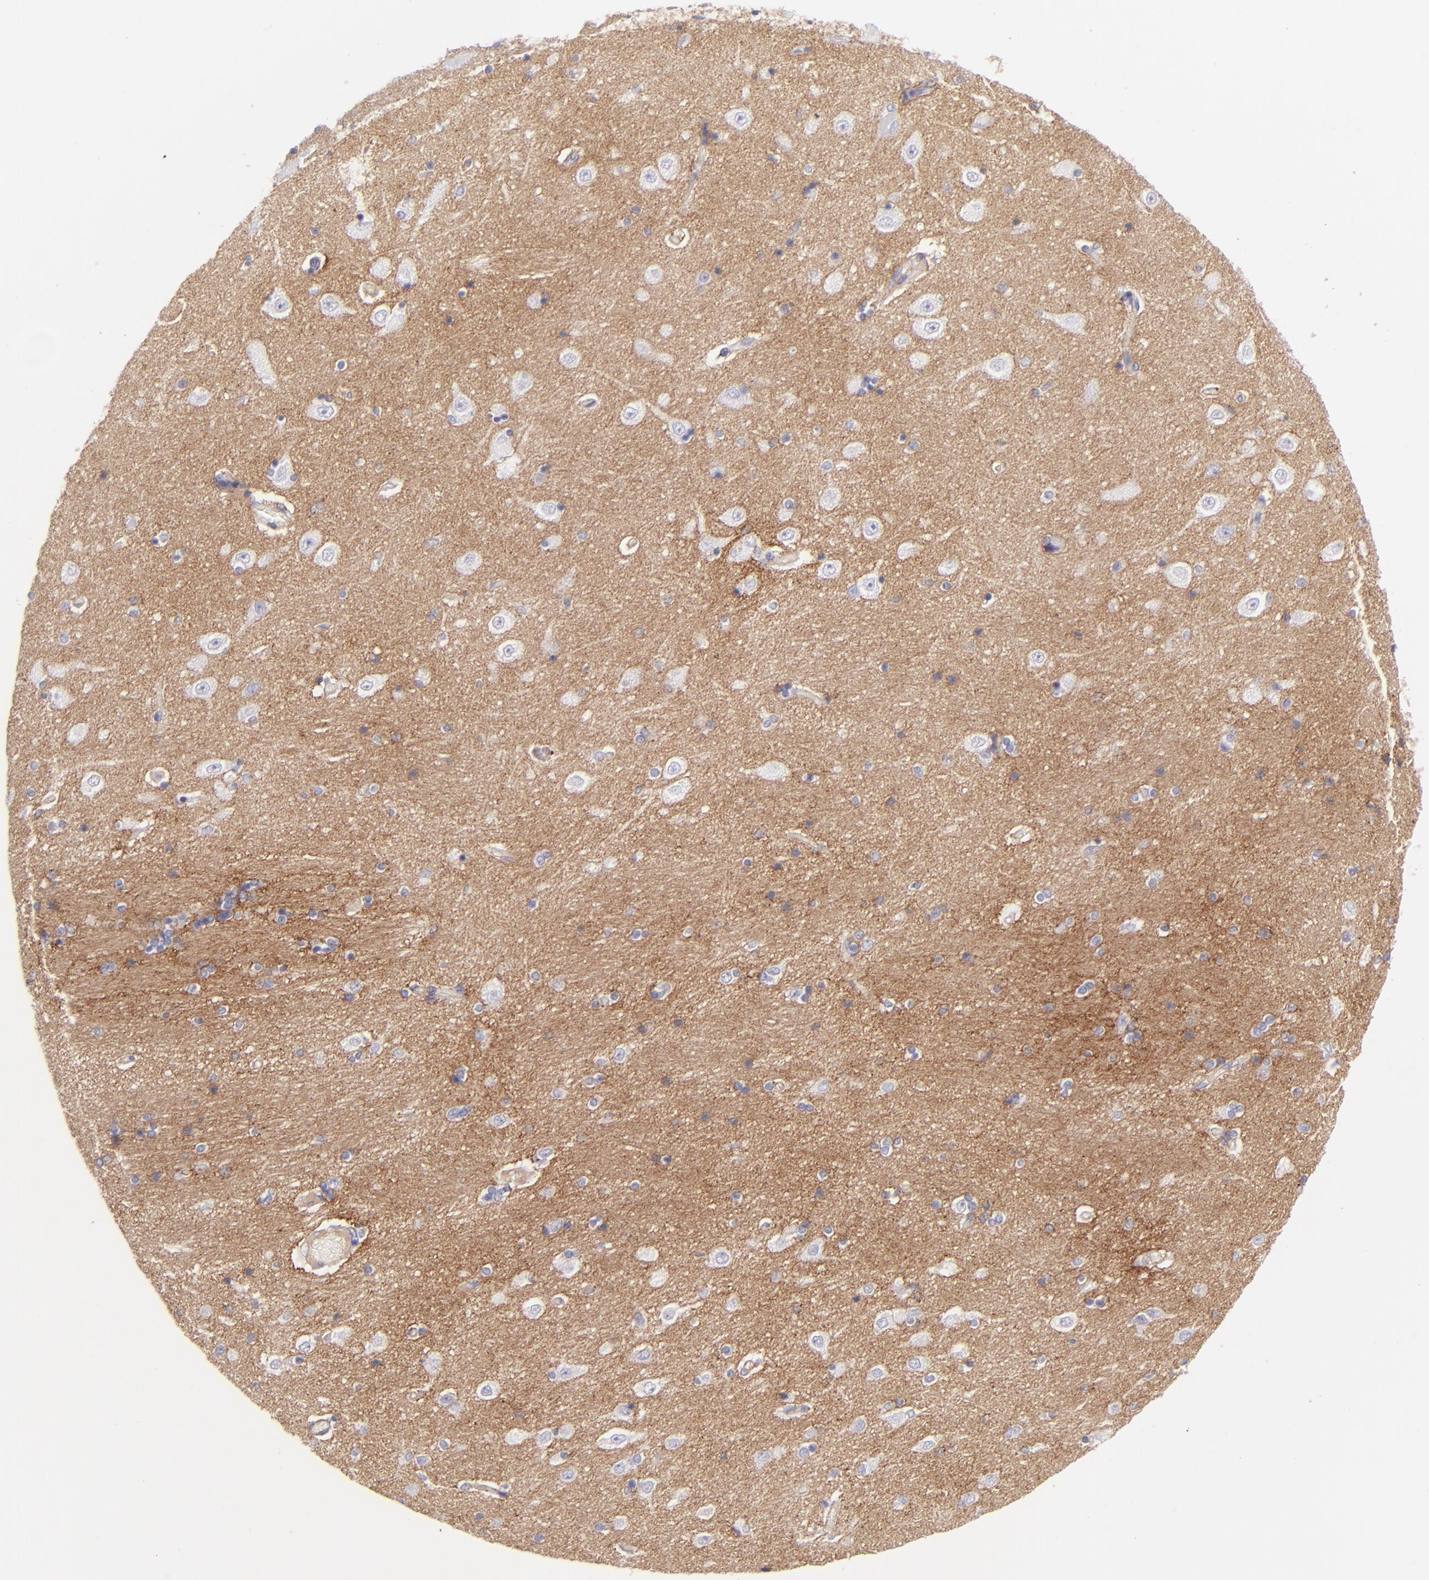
{"staining": {"intensity": "negative", "quantity": "none", "location": "none"}, "tissue": "hippocampus", "cell_type": "Glial cells", "image_type": "normal", "snomed": [{"axis": "morphology", "description": "Normal tissue, NOS"}, {"axis": "topography", "description": "Hippocampus"}], "caption": "High power microscopy histopathology image of an IHC photomicrograph of benign hippocampus, revealing no significant positivity in glial cells. (DAB (3,3'-diaminobenzidine) immunohistochemistry, high magnification).", "gene": "CD81", "patient": {"sex": "female", "age": 54}}